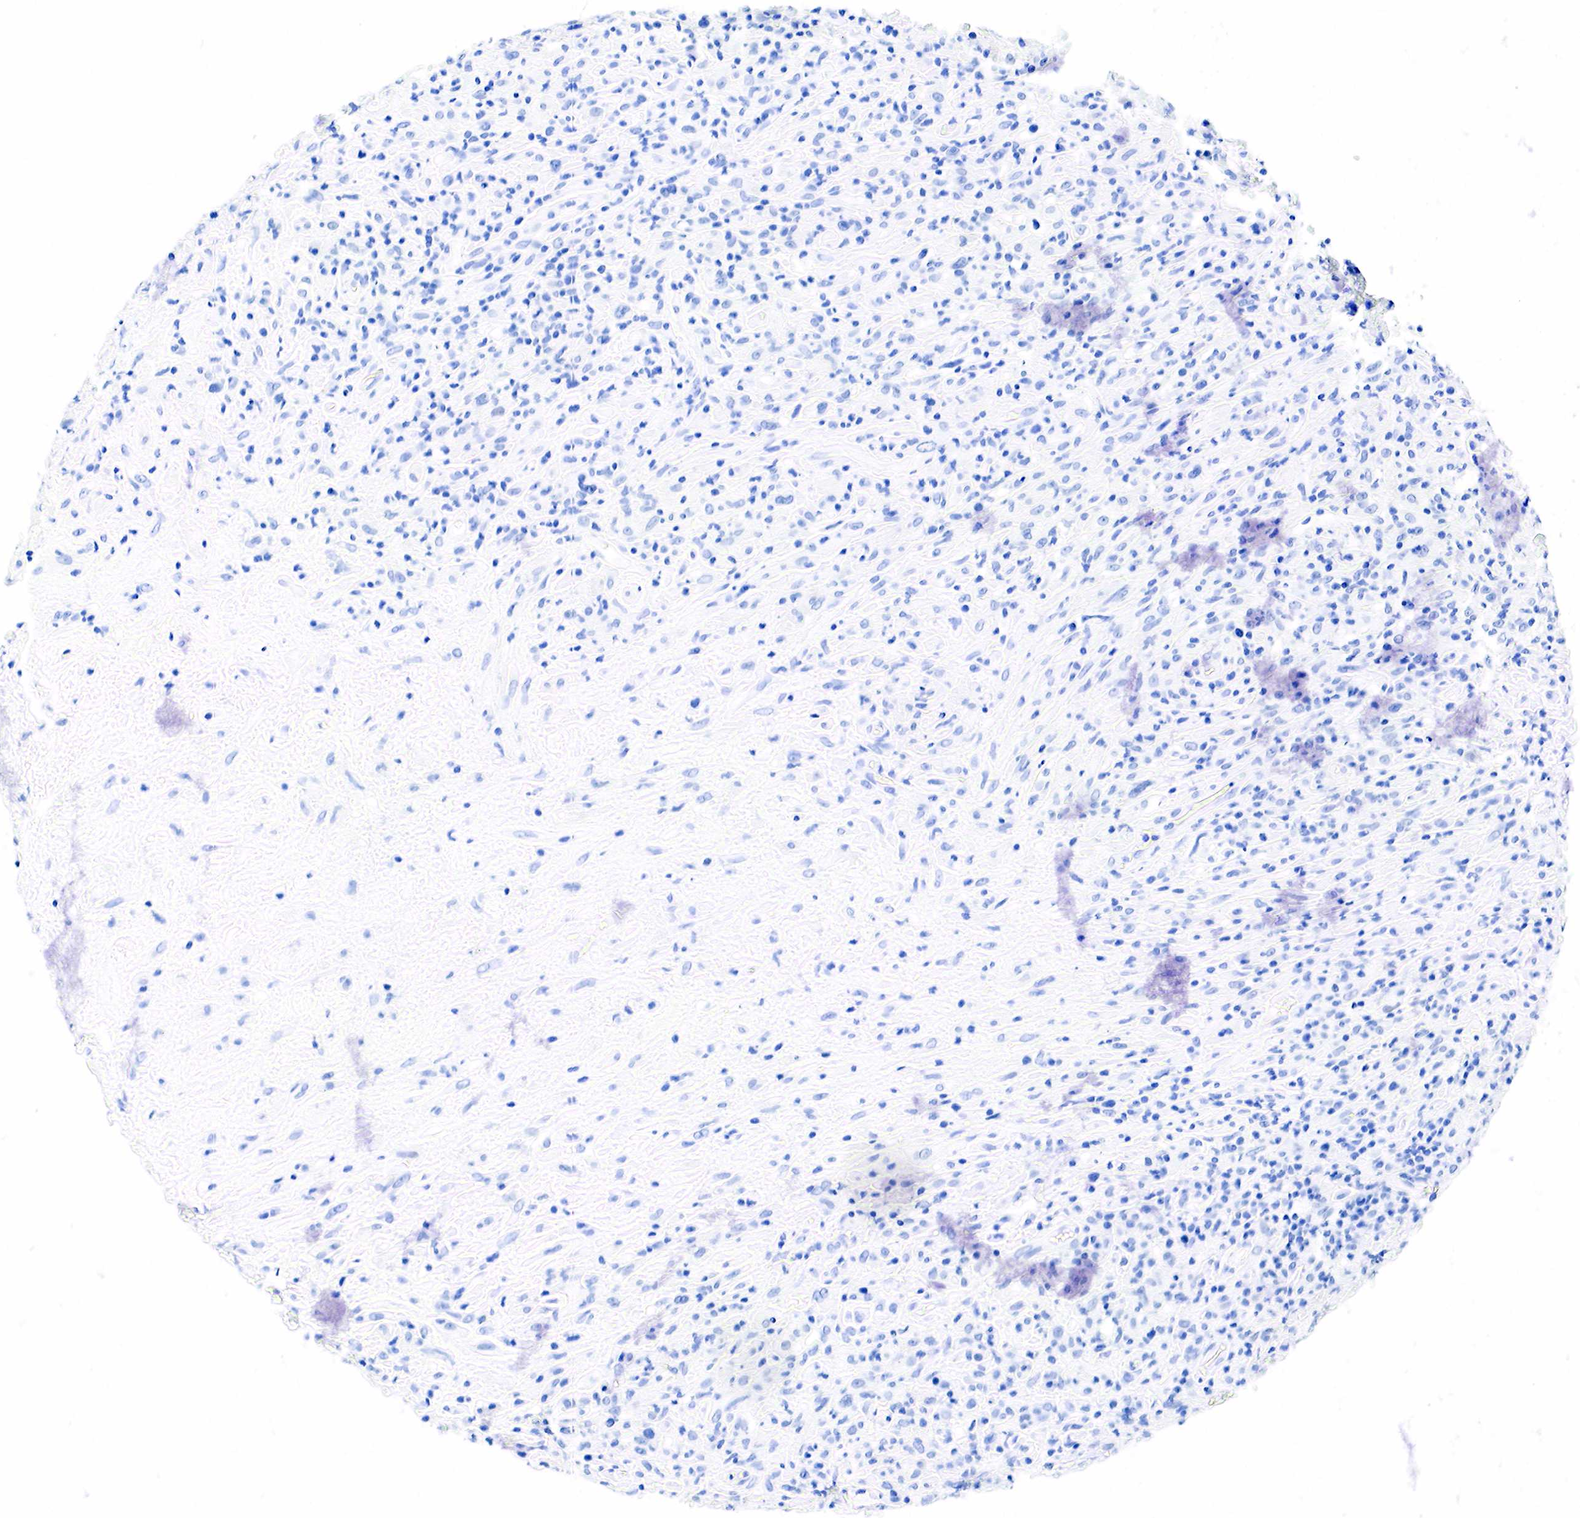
{"staining": {"intensity": "negative", "quantity": "none", "location": "none"}, "tissue": "lymphoma", "cell_type": "Tumor cells", "image_type": "cancer", "snomed": [{"axis": "morphology", "description": "Hodgkin's disease, NOS"}, {"axis": "topography", "description": "Lymph node"}], "caption": "IHC image of Hodgkin's disease stained for a protein (brown), which demonstrates no staining in tumor cells.", "gene": "ESR1", "patient": {"sex": "male", "age": 46}}